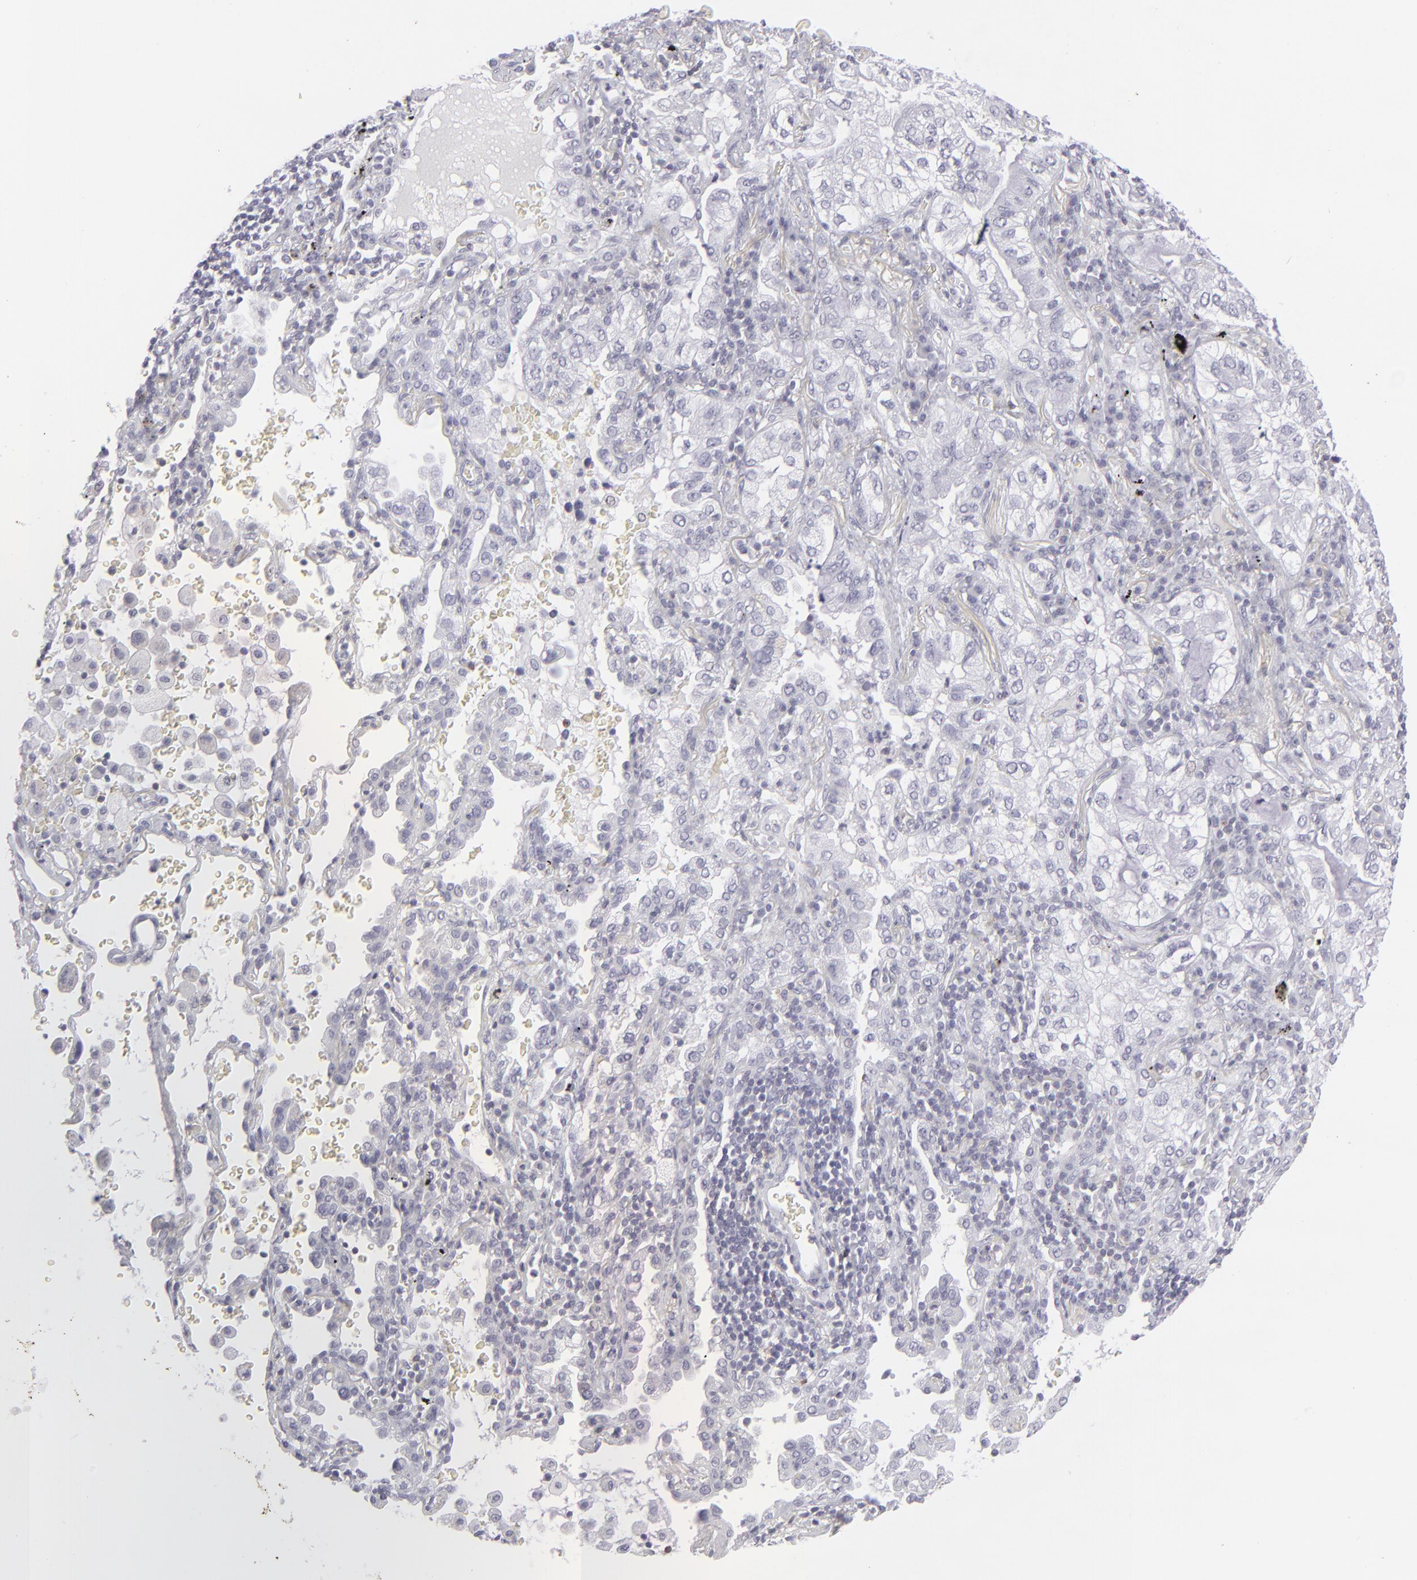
{"staining": {"intensity": "negative", "quantity": "none", "location": "none"}, "tissue": "lung cancer", "cell_type": "Tumor cells", "image_type": "cancer", "snomed": [{"axis": "morphology", "description": "Adenocarcinoma, NOS"}, {"axis": "topography", "description": "Lung"}], "caption": "A high-resolution histopathology image shows immunohistochemistry staining of lung cancer (adenocarcinoma), which displays no significant positivity in tumor cells. (Brightfield microscopy of DAB (3,3'-diaminobenzidine) immunohistochemistry at high magnification).", "gene": "CD7", "patient": {"sex": "female", "age": 50}}